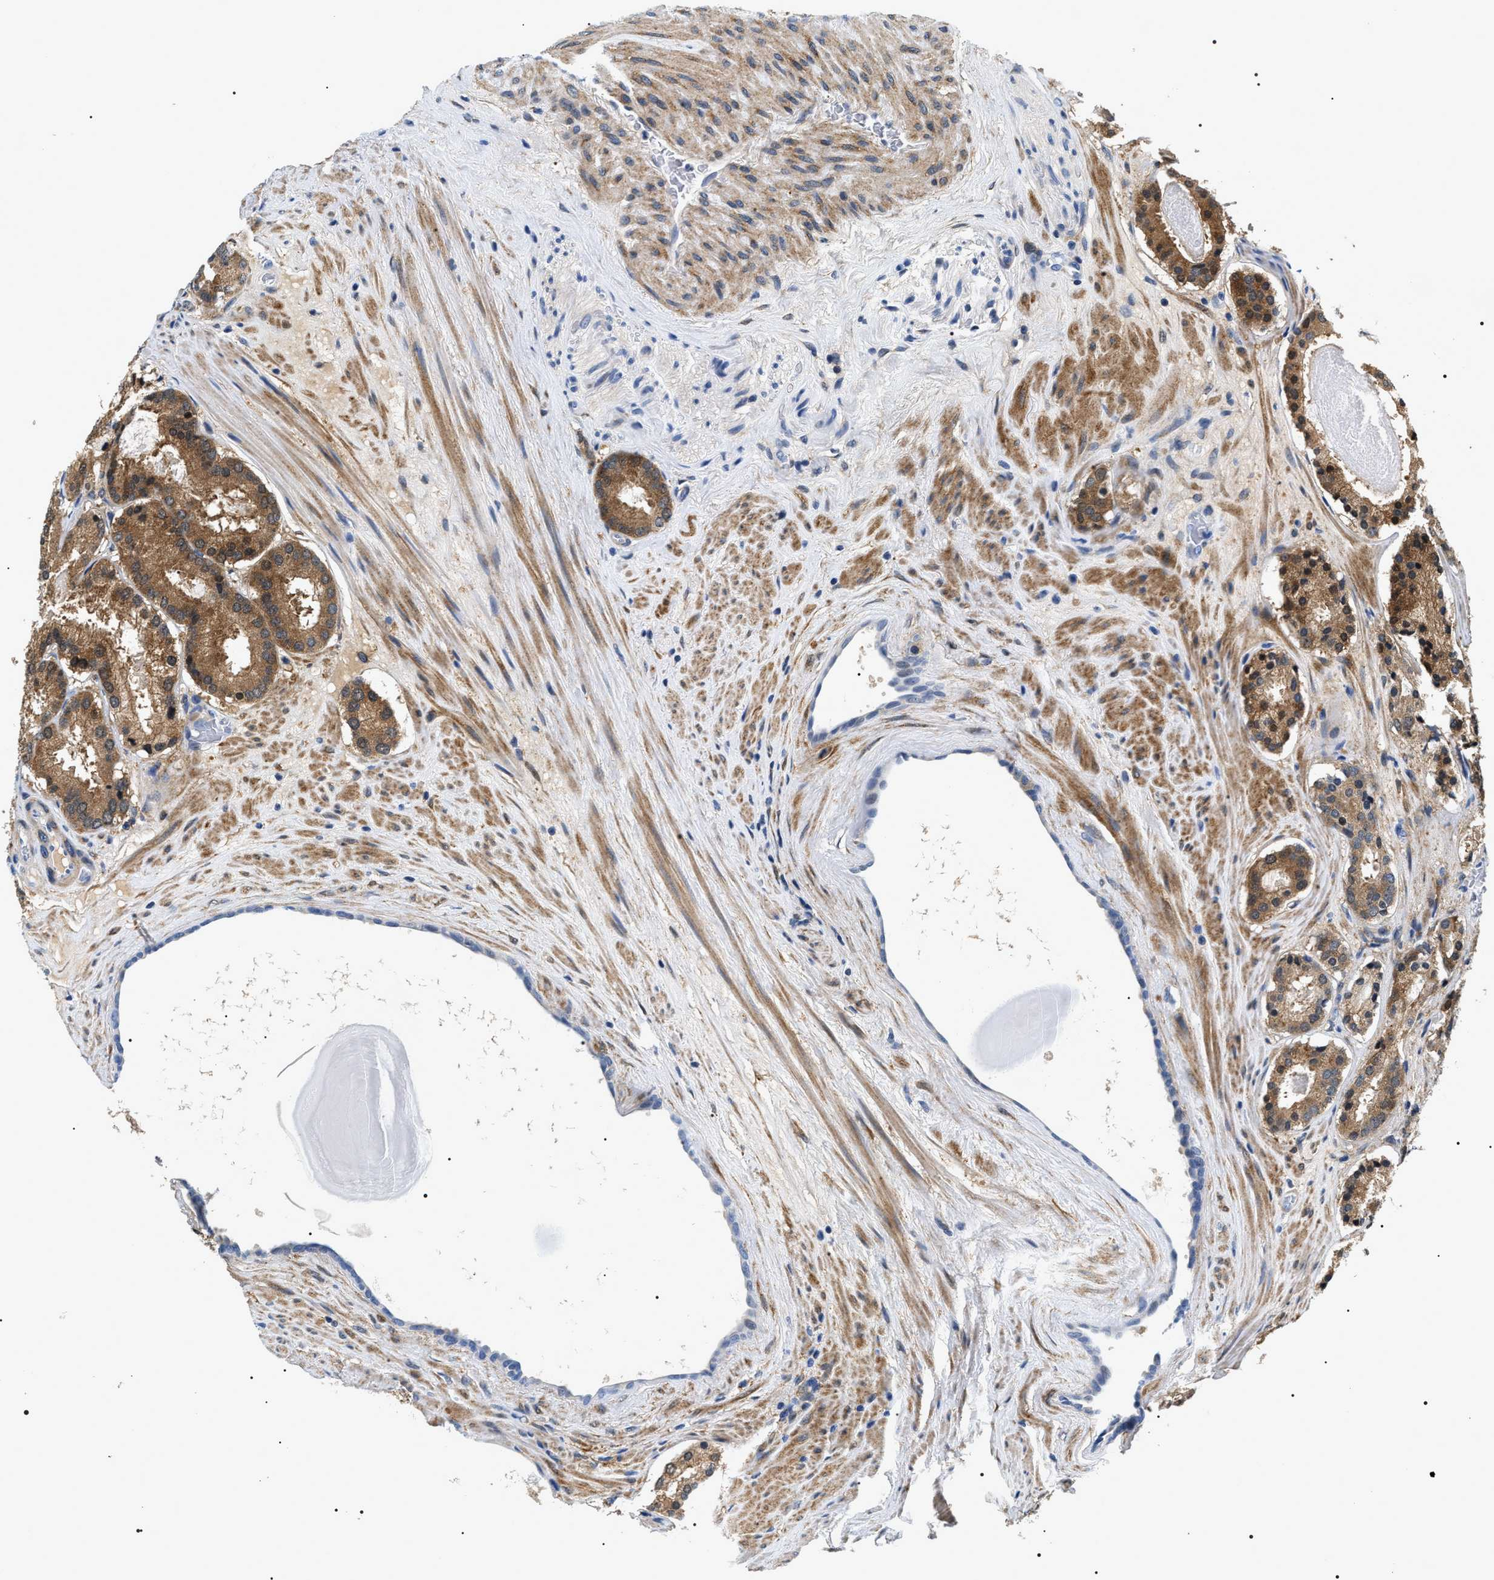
{"staining": {"intensity": "moderate", "quantity": ">75%", "location": "cytoplasmic/membranous"}, "tissue": "prostate cancer", "cell_type": "Tumor cells", "image_type": "cancer", "snomed": [{"axis": "morphology", "description": "Adenocarcinoma, Low grade"}, {"axis": "topography", "description": "Prostate"}], "caption": "Immunohistochemical staining of human prostate cancer (adenocarcinoma (low-grade)) displays medium levels of moderate cytoplasmic/membranous staining in approximately >75% of tumor cells. (DAB (3,3'-diaminobenzidine) IHC with brightfield microscopy, high magnification).", "gene": "BAG2", "patient": {"sex": "male", "age": 69}}